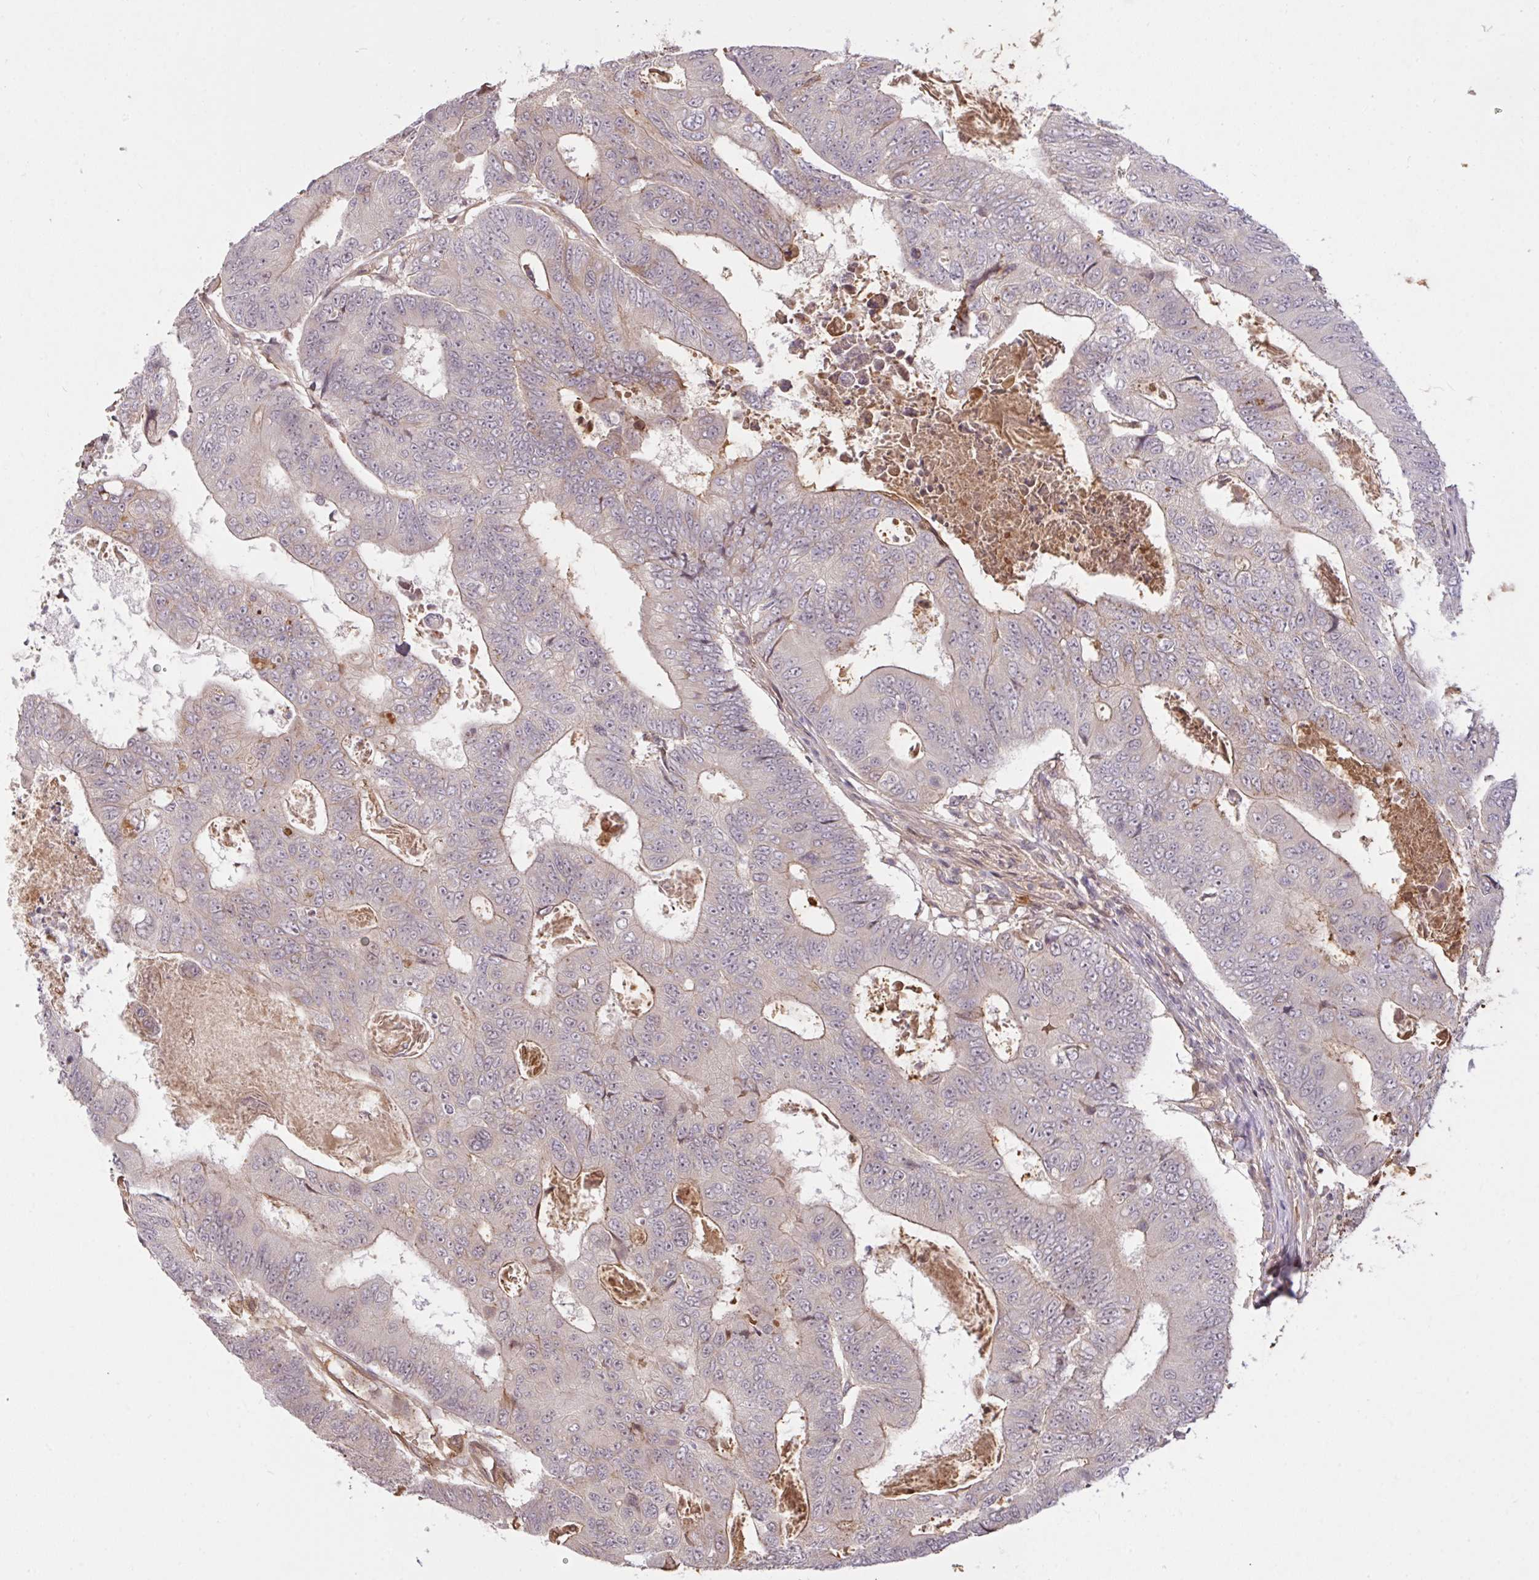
{"staining": {"intensity": "weak", "quantity": "<25%", "location": "cytoplasmic/membranous"}, "tissue": "colorectal cancer", "cell_type": "Tumor cells", "image_type": "cancer", "snomed": [{"axis": "morphology", "description": "Adenocarcinoma, NOS"}, {"axis": "topography", "description": "Colon"}], "caption": "Tumor cells are negative for protein expression in human colorectal cancer.", "gene": "FCER1A", "patient": {"sex": "female", "age": 48}}